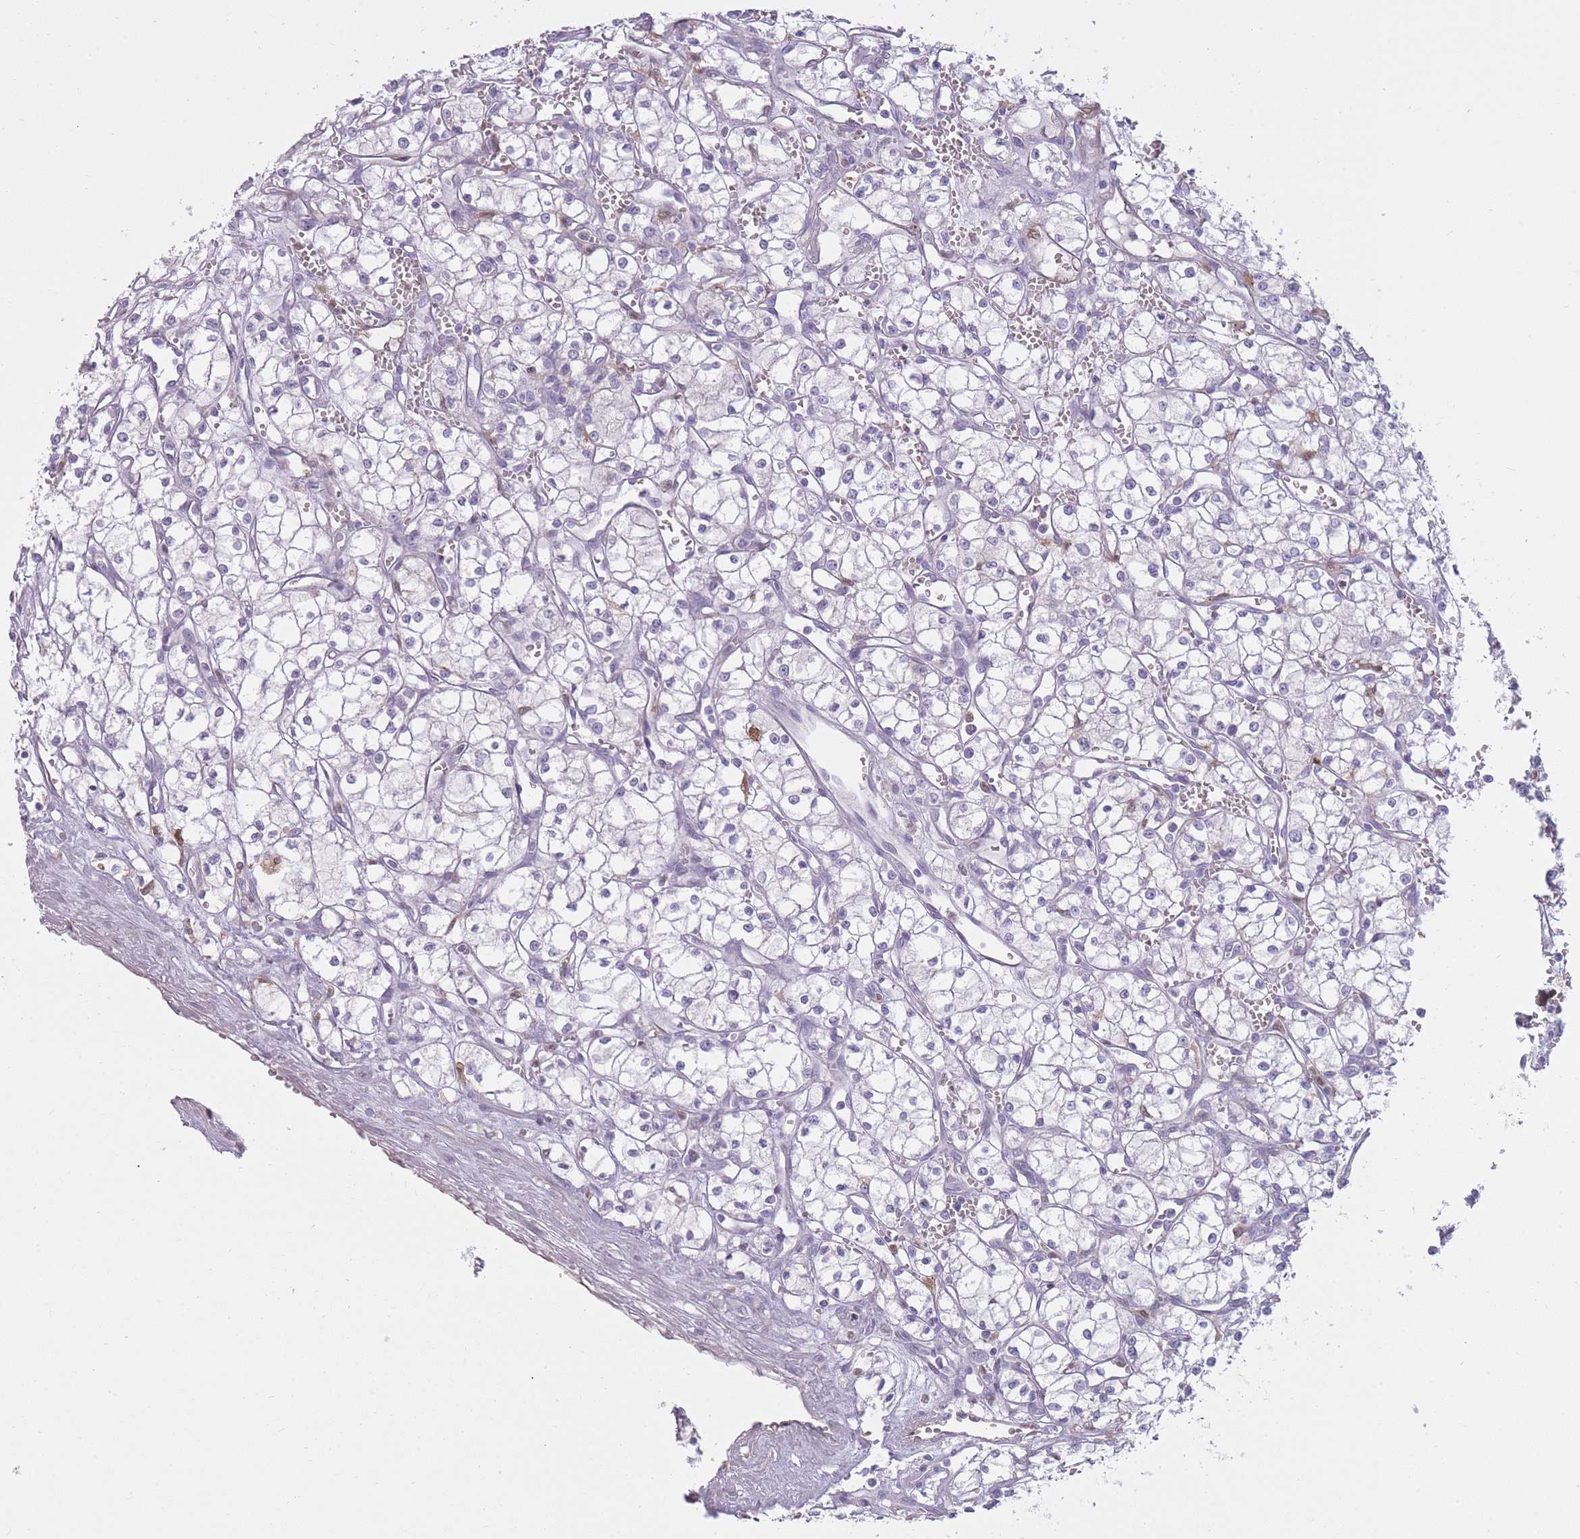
{"staining": {"intensity": "negative", "quantity": "none", "location": "none"}, "tissue": "renal cancer", "cell_type": "Tumor cells", "image_type": "cancer", "snomed": [{"axis": "morphology", "description": "Adenocarcinoma, NOS"}, {"axis": "topography", "description": "Kidney"}], "caption": "Tumor cells show no significant positivity in renal cancer. (Brightfield microscopy of DAB (3,3'-diaminobenzidine) immunohistochemistry at high magnification).", "gene": "LGALS9", "patient": {"sex": "male", "age": 59}}